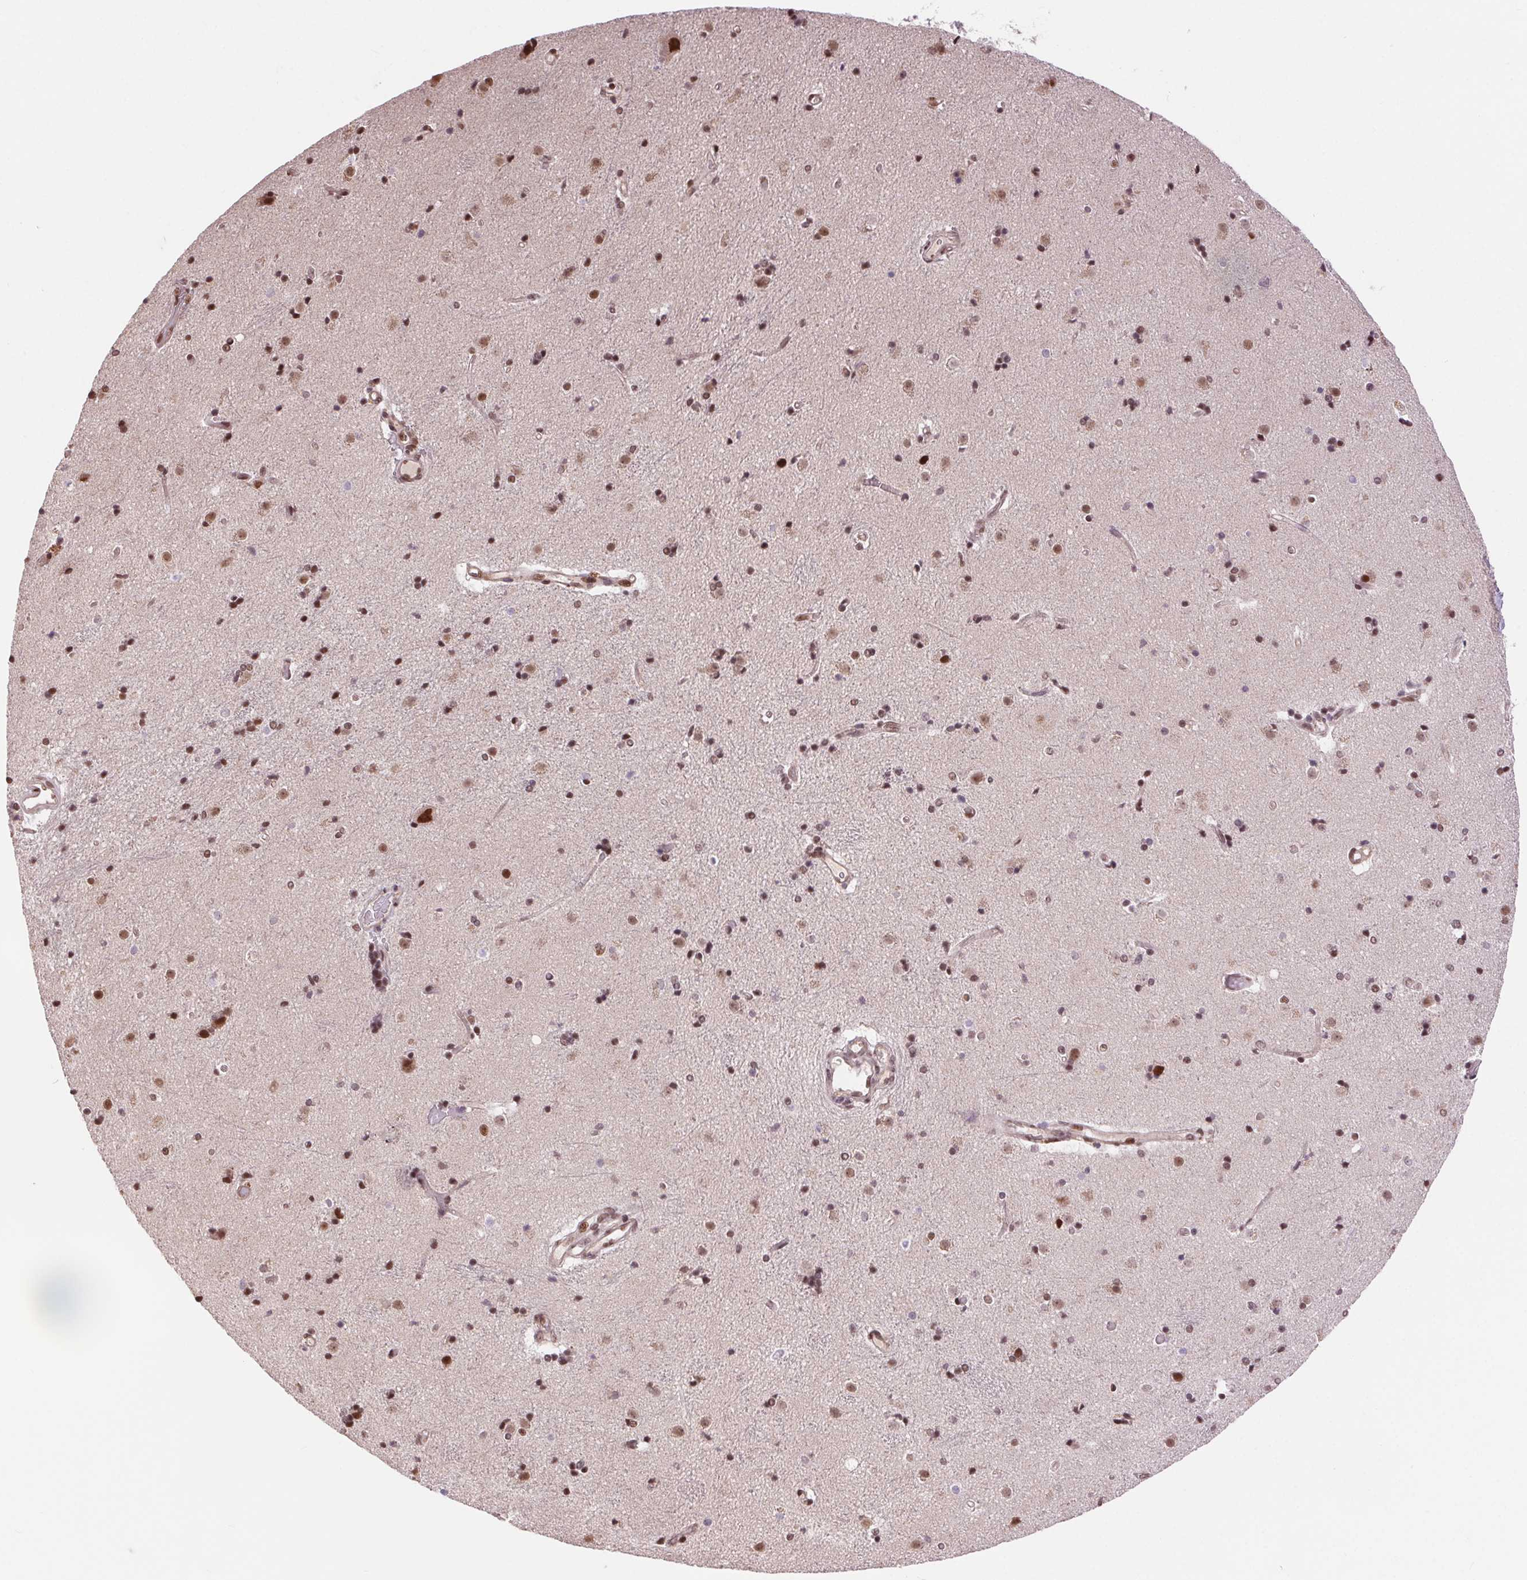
{"staining": {"intensity": "weak", "quantity": "25%-75%", "location": "nuclear"}, "tissue": "caudate", "cell_type": "Glial cells", "image_type": "normal", "snomed": [{"axis": "morphology", "description": "Normal tissue, NOS"}, {"axis": "topography", "description": "Lateral ventricle wall"}], "caption": "The image demonstrates staining of normal caudate, revealing weak nuclear protein staining (brown color) within glial cells.", "gene": "RAD23A", "patient": {"sex": "female", "age": 71}}